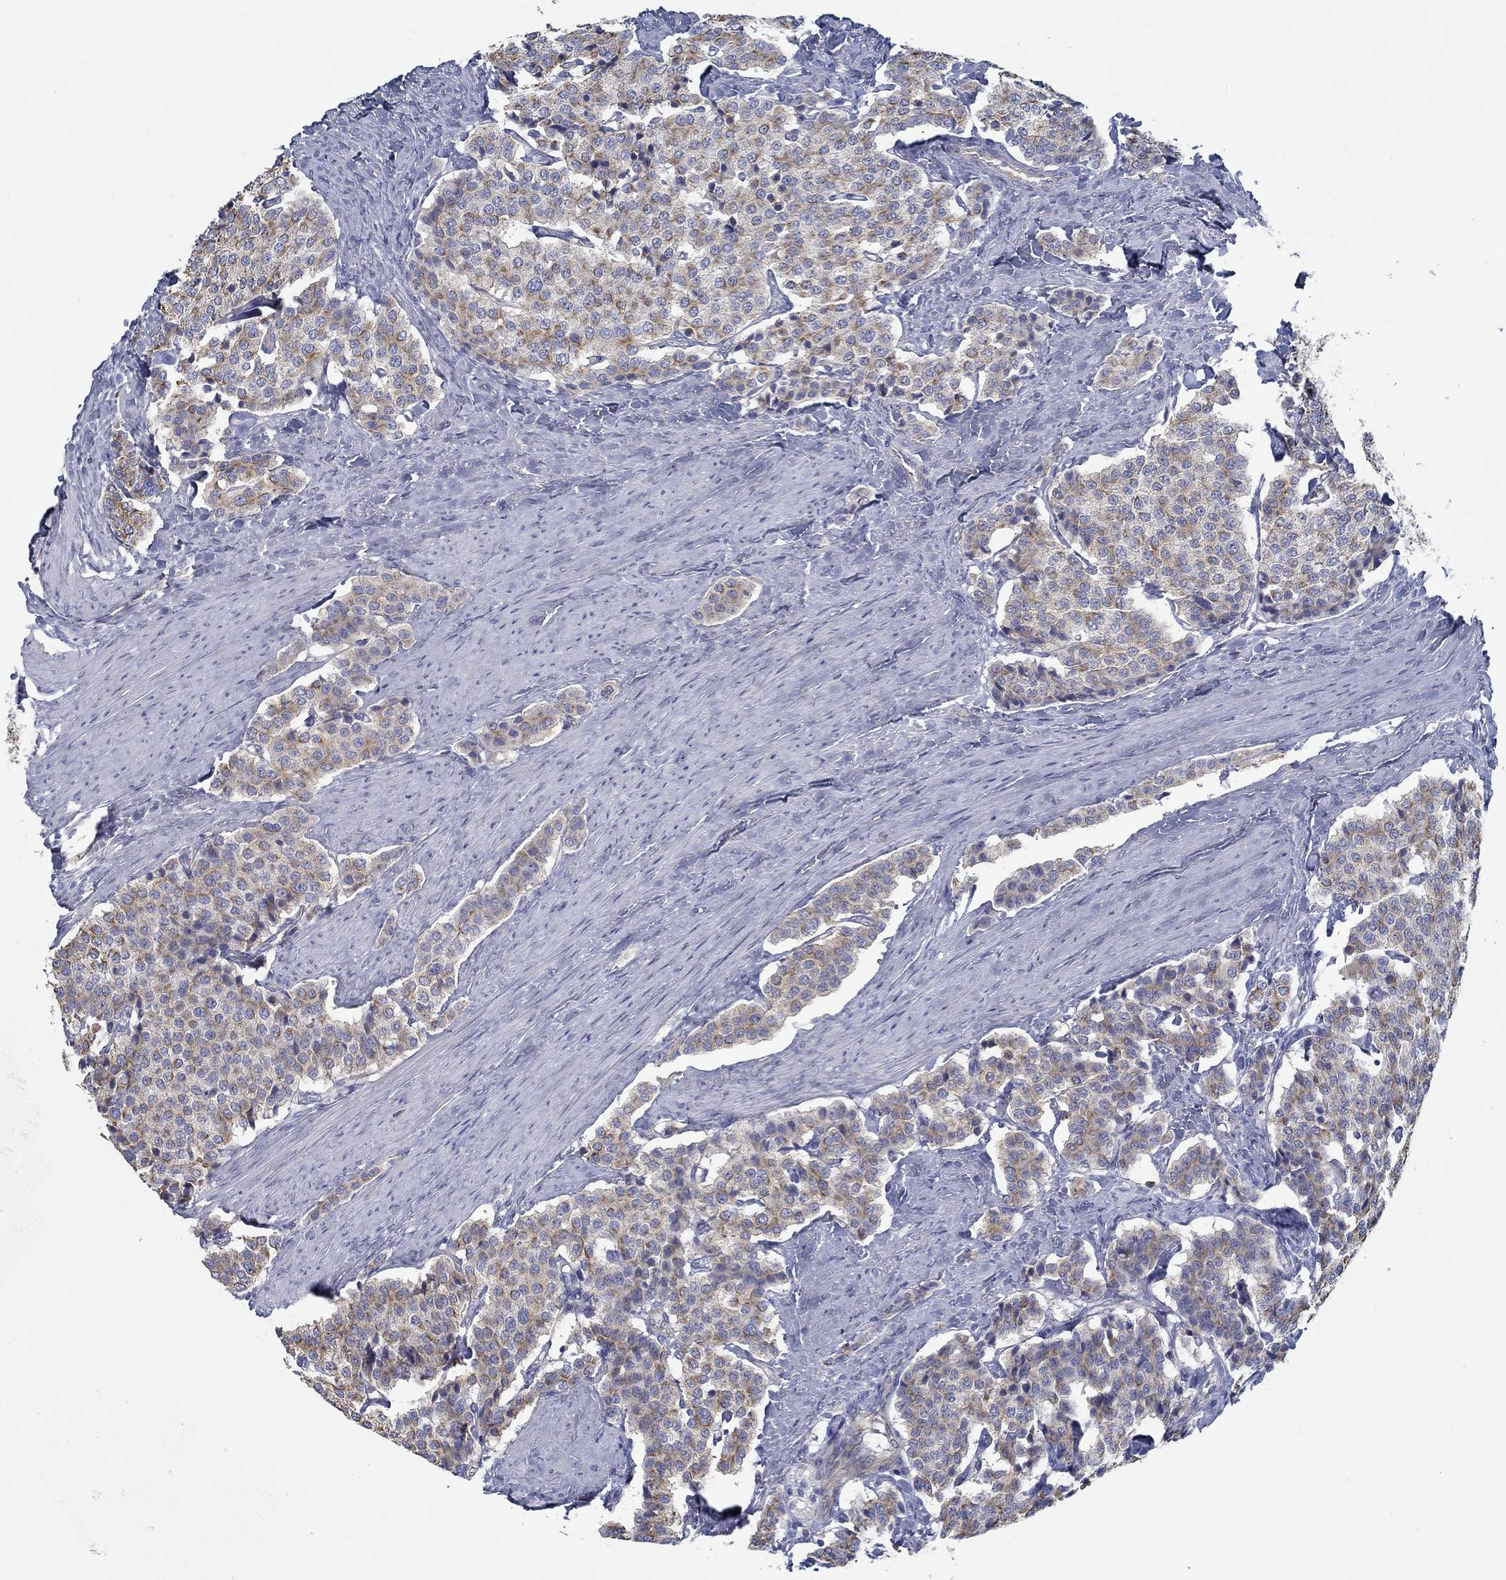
{"staining": {"intensity": "weak", "quantity": "25%-75%", "location": "cytoplasmic/membranous"}, "tissue": "carcinoid", "cell_type": "Tumor cells", "image_type": "cancer", "snomed": [{"axis": "morphology", "description": "Carcinoid, malignant, NOS"}, {"axis": "topography", "description": "Small intestine"}], "caption": "Immunohistochemical staining of human malignant carcinoid demonstrates low levels of weak cytoplasmic/membranous expression in about 25%-75% of tumor cells.", "gene": "BBOF1", "patient": {"sex": "female", "age": 58}}